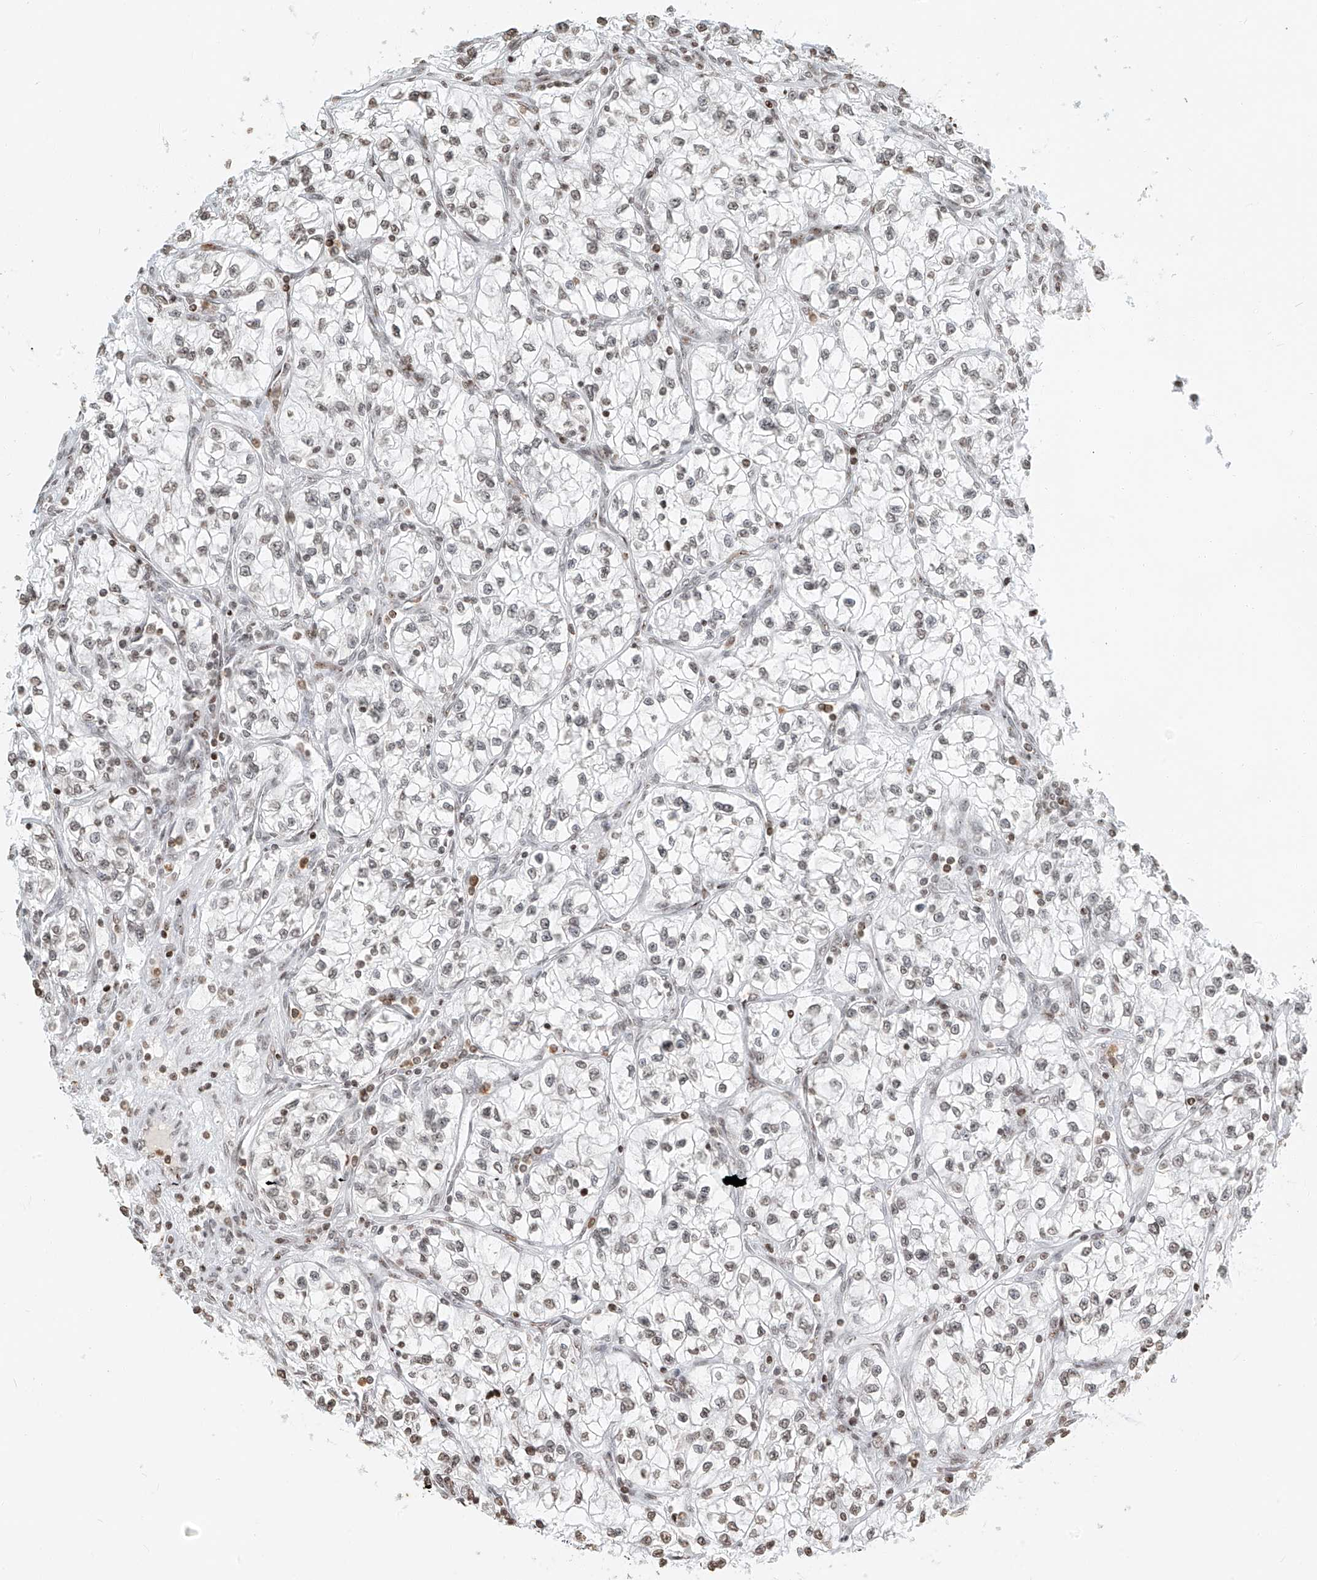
{"staining": {"intensity": "moderate", "quantity": "<25%", "location": "nuclear"}, "tissue": "renal cancer", "cell_type": "Tumor cells", "image_type": "cancer", "snomed": [{"axis": "morphology", "description": "Adenocarcinoma, NOS"}, {"axis": "topography", "description": "Kidney"}], "caption": "Approximately <25% of tumor cells in human renal adenocarcinoma reveal moderate nuclear protein expression as visualized by brown immunohistochemical staining.", "gene": "C17orf58", "patient": {"sex": "female", "age": 57}}